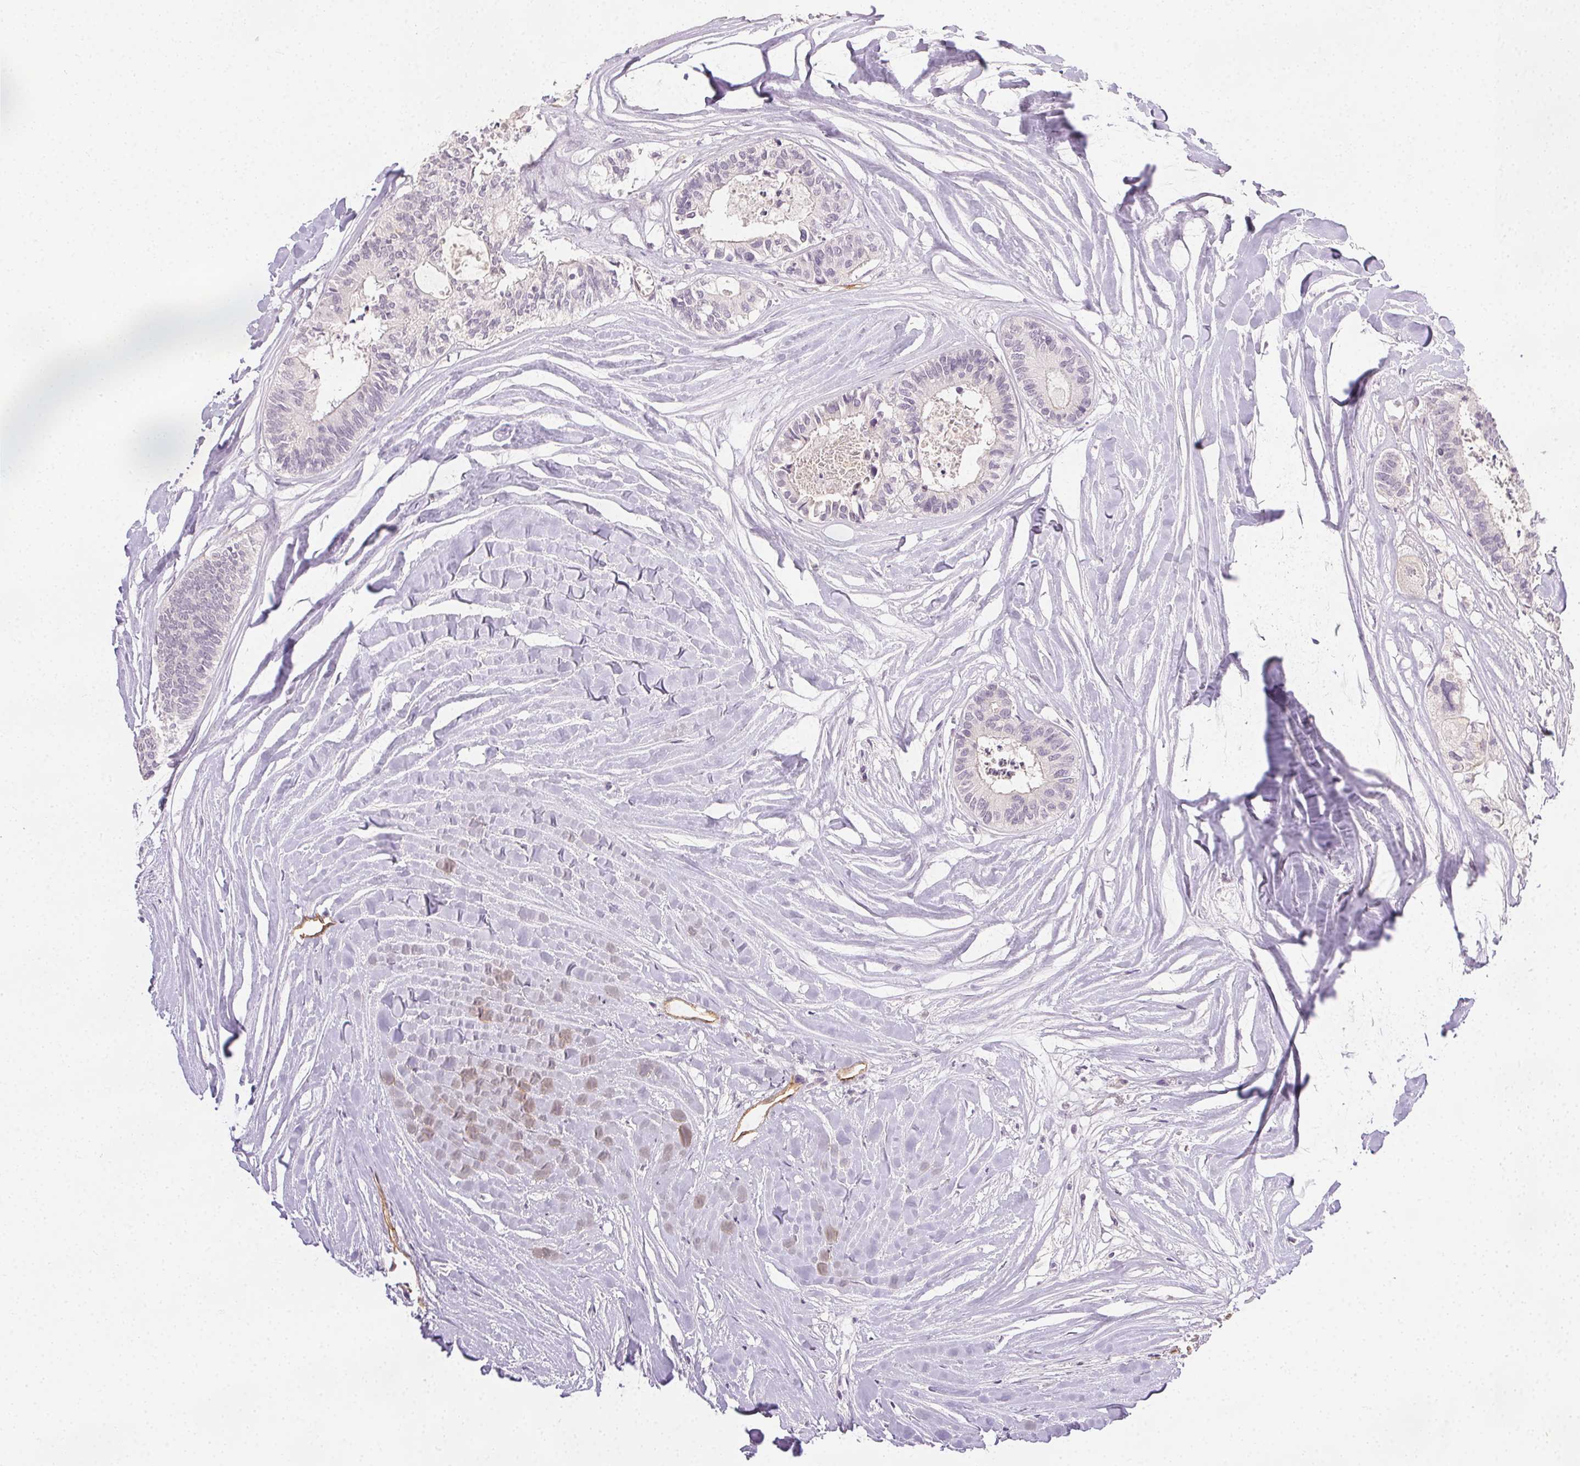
{"staining": {"intensity": "negative", "quantity": "none", "location": "none"}, "tissue": "colorectal cancer", "cell_type": "Tumor cells", "image_type": "cancer", "snomed": [{"axis": "morphology", "description": "Adenocarcinoma, NOS"}, {"axis": "topography", "description": "Colon"}, {"axis": "topography", "description": "Rectum"}], "caption": "This is a micrograph of IHC staining of colorectal adenocarcinoma, which shows no positivity in tumor cells.", "gene": "PODXL", "patient": {"sex": "male", "age": 57}}